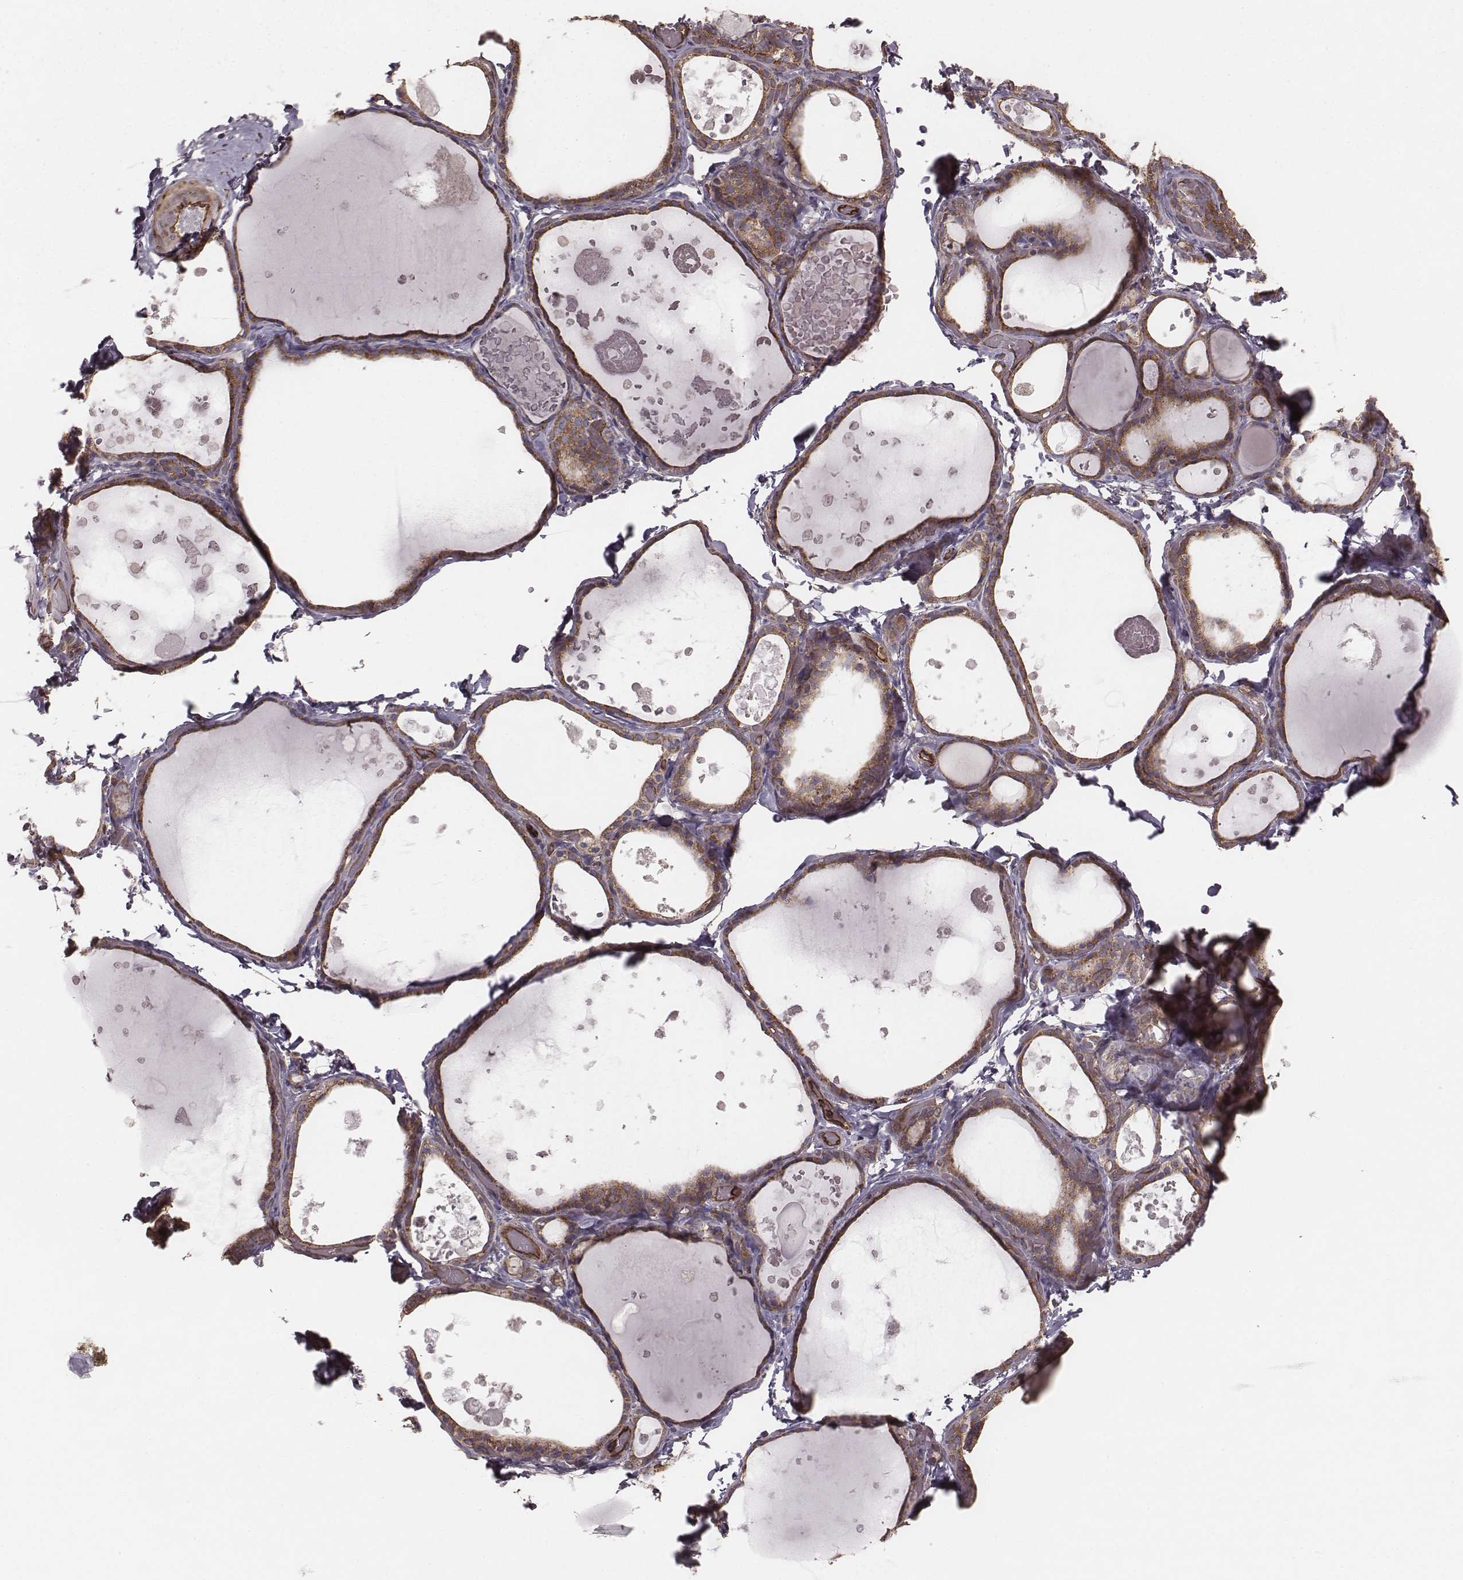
{"staining": {"intensity": "moderate", "quantity": ">75%", "location": "cytoplasmic/membranous"}, "tissue": "thyroid gland", "cell_type": "Glandular cells", "image_type": "normal", "snomed": [{"axis": "morphology", "description": "Normal tissue, NOS"}, {"axis": "topography", "description": "Thyroid gland"}], "caption": "Unremarkable thyroid gland was stained to show a protein in brown. There is medium levels of moderate cytoplasmic/membranous expression in about >75% of glandular cells. Ihc stains the protein in brown and the nuclei are stained blue.", "gene": "PALMD", "patient": {"sex": "female", "age": 56}}